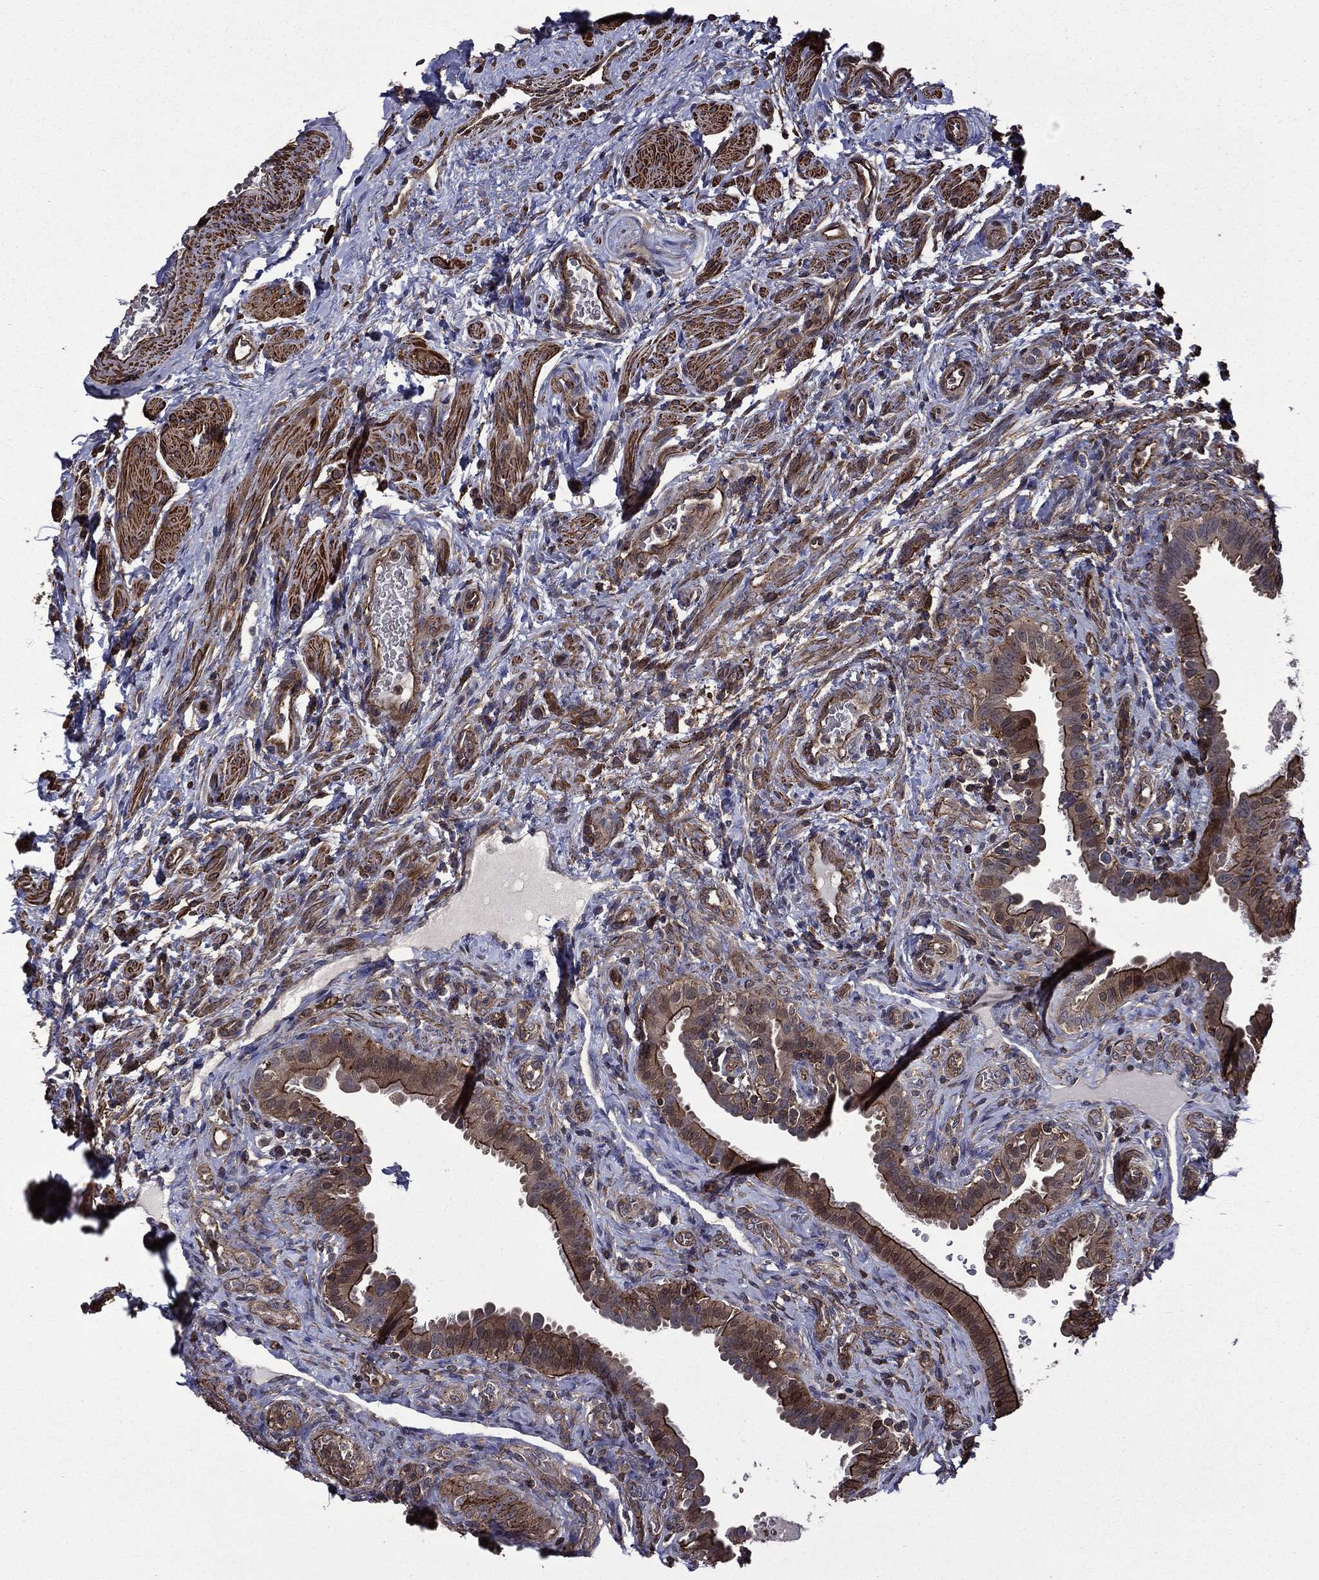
{"staining": {"intensity": "strong", "quantity": "25%-75%", "location": "cytoplasmic/membranous"}, "tissue": "fallopian tube", "cell_type": "Glandular cells", "image_type": "normal", "snomed": [{"axis": "morphology", "description": "Normal tissue, NOS"}, {"axis": "topography", "description": "Fallopian tube"}], "caption": "Glandular cells demonstrate high levels of strong cytoplasmic/membranous positivity in approximately 25%-75% of cells in unremarkable human fallopian tube.", "gene": "PLPP3", "patient": {"sex": "female", "age": 41}}